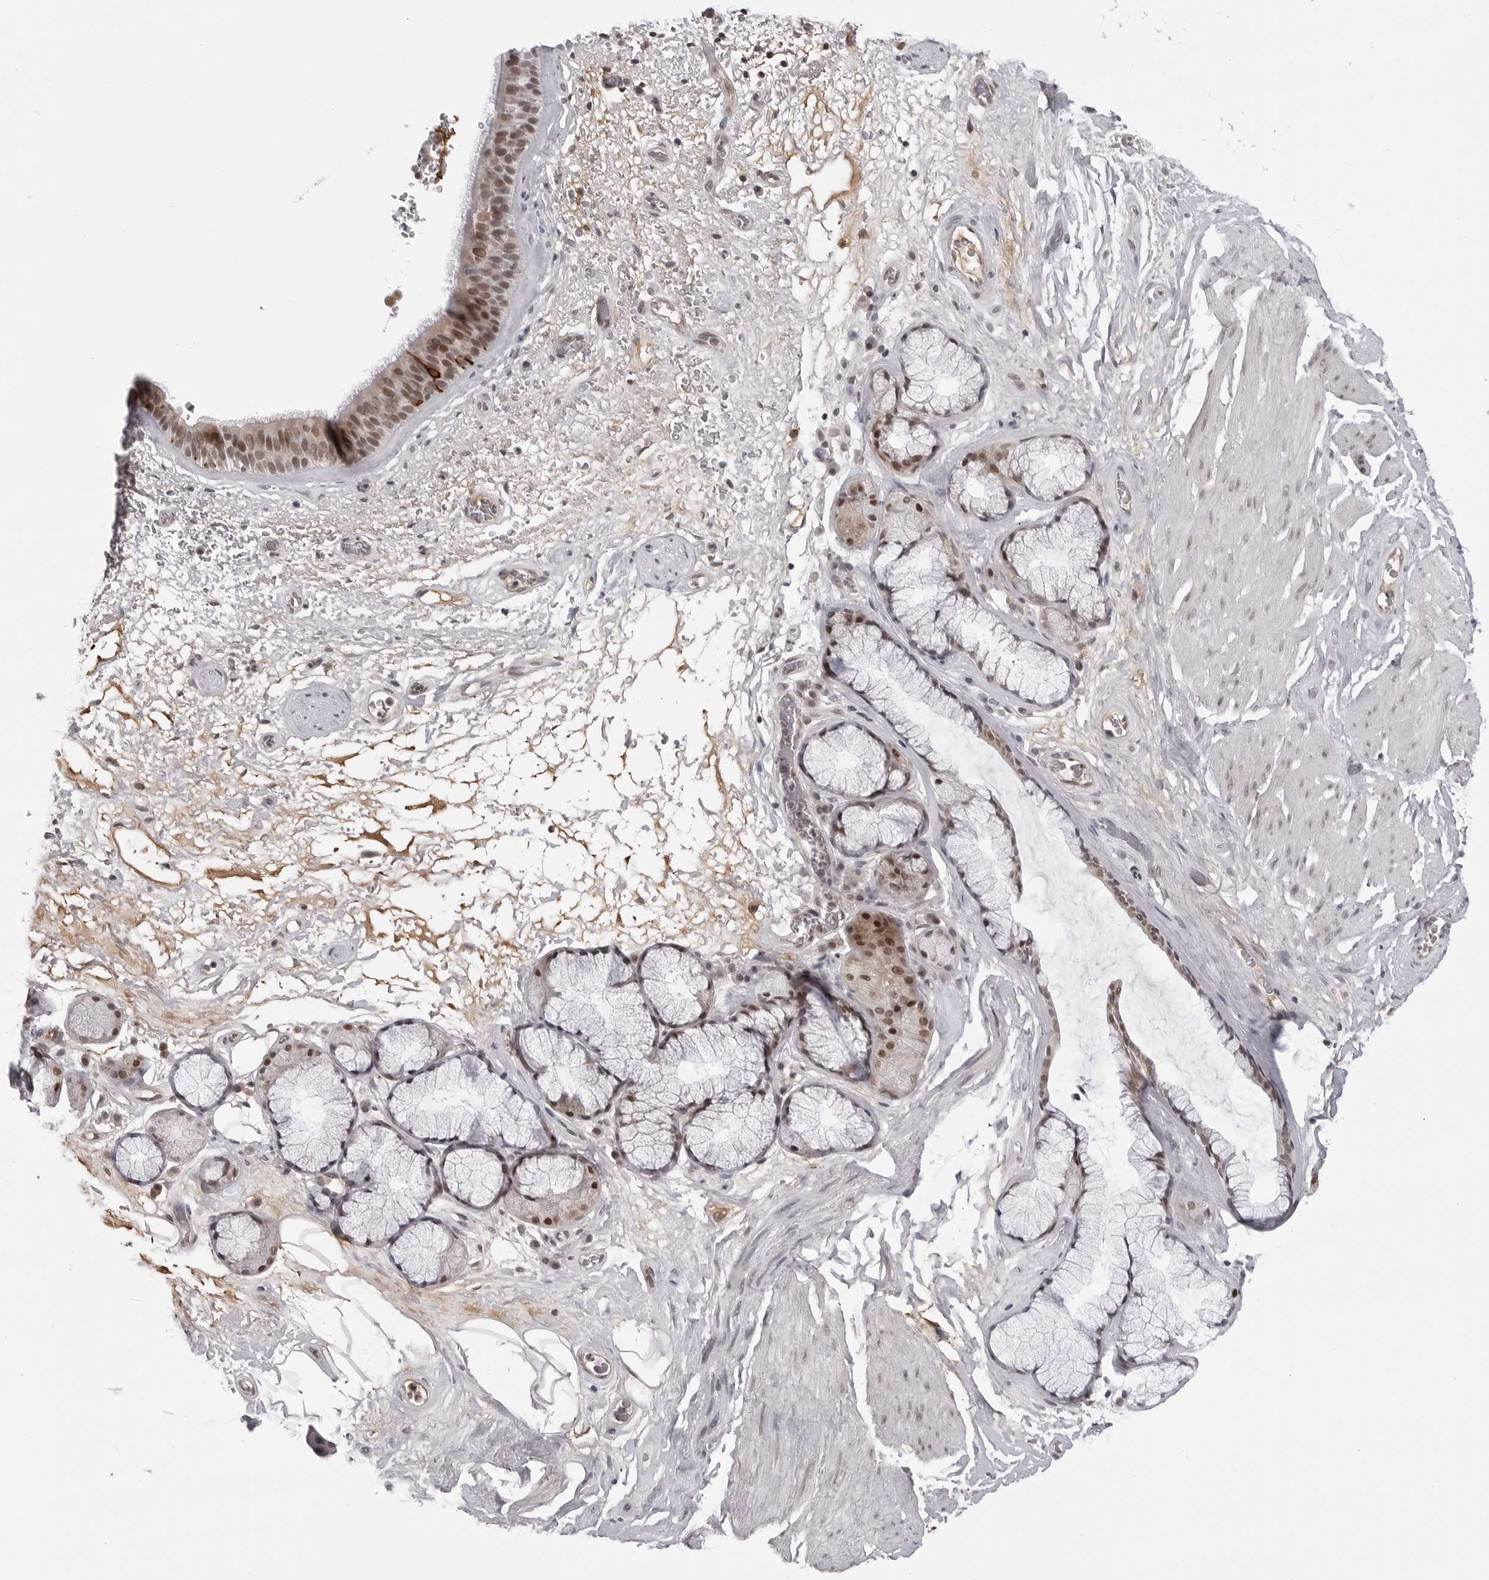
{"staining": {"intensity": "moderate", "quantity": ">75%", "location": "nuclear"}, "tissue": "bronchus", "cell_type": "Respiratory epithelial cells", "image_type": "normal", "snomed": [{"axis": "morphology", "description": "Normal tissue, NOS"}, {"axis": "topography", "description": "Cartilage tissue"}], "caption": "Immunohistochemistry of normal human bronchus displays medium levels of moderate nuclear expression in about >75% of respiratory epithelial cells.", "gene": "PHF3", "patient": {"sex": "female", "age": 63}}